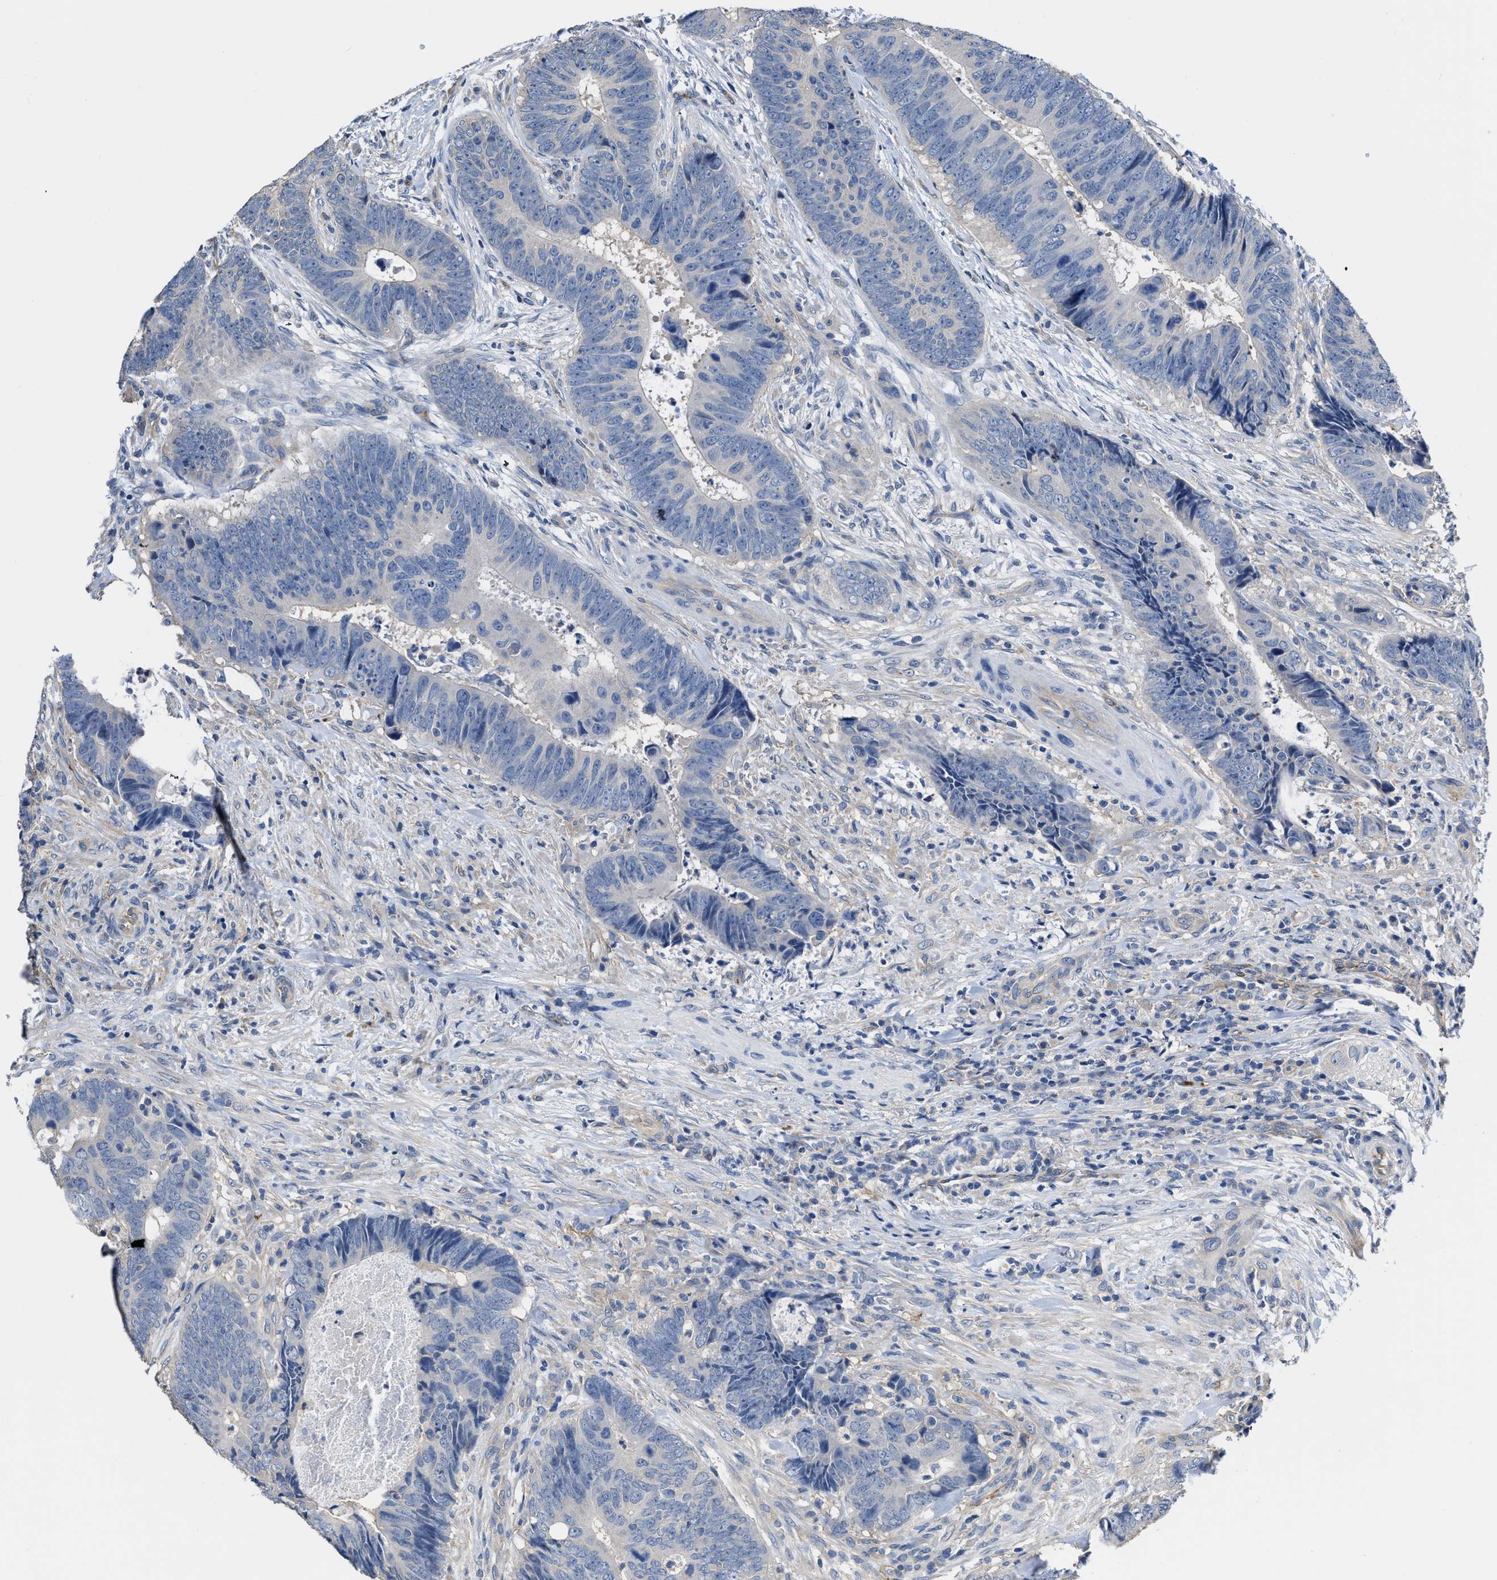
{"staining": {"intensity": "negative", "quantity": "none", "location": "none"}, "tissue": "colorectal cancer", "cell_type": "Tumor cells", "image_type": "cancer", "snomed": [{"axis": "morphology", "description": "Adenocarcinoma, NOS"}, {"axis": "topography", "description": "Colon"}], "caption": "IHC of human adenocarcinoma (colorectal) demonstrates no staining in tumor cells.", "gene": "C22orf42", "patient": {"sex": "male", "age": 56}}